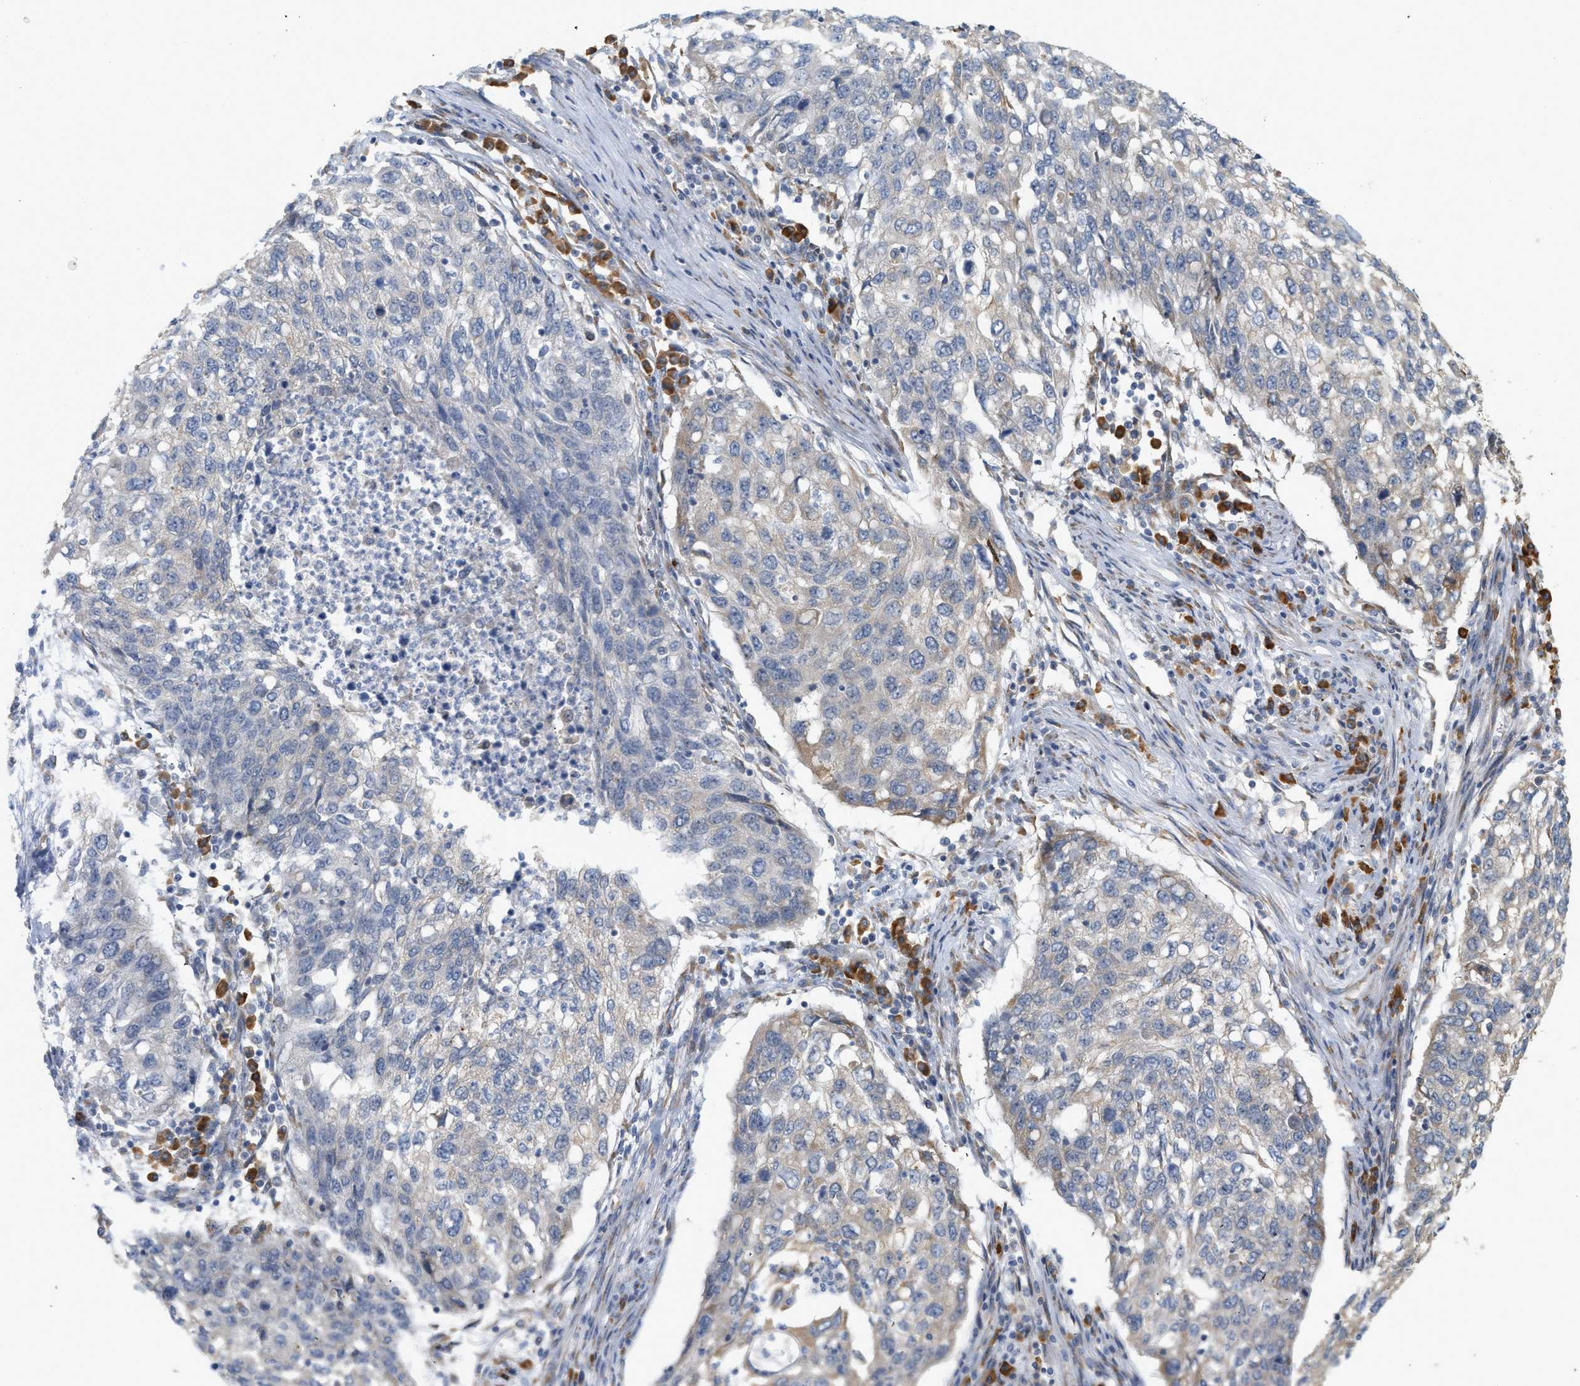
{"staining": {"intensity": "weak", "quantity": "<25%", "location": "cytoplasmic/membranous"}, "tissue": "lung cancer", "cell_type": "Tumor cells", "image_type": "cancer", "snomed": [{"axis": "morphology", "description": "Squamous cell carcinoma, NOS"}, {"axis": "topography", "description": "Lung"}], "caption": "A histopathology image of human lung squamous cell carcinoma is negative for staining in tumor cells.", "gene": "SVOP", "patient": {"sex": "female", "age": 63}}